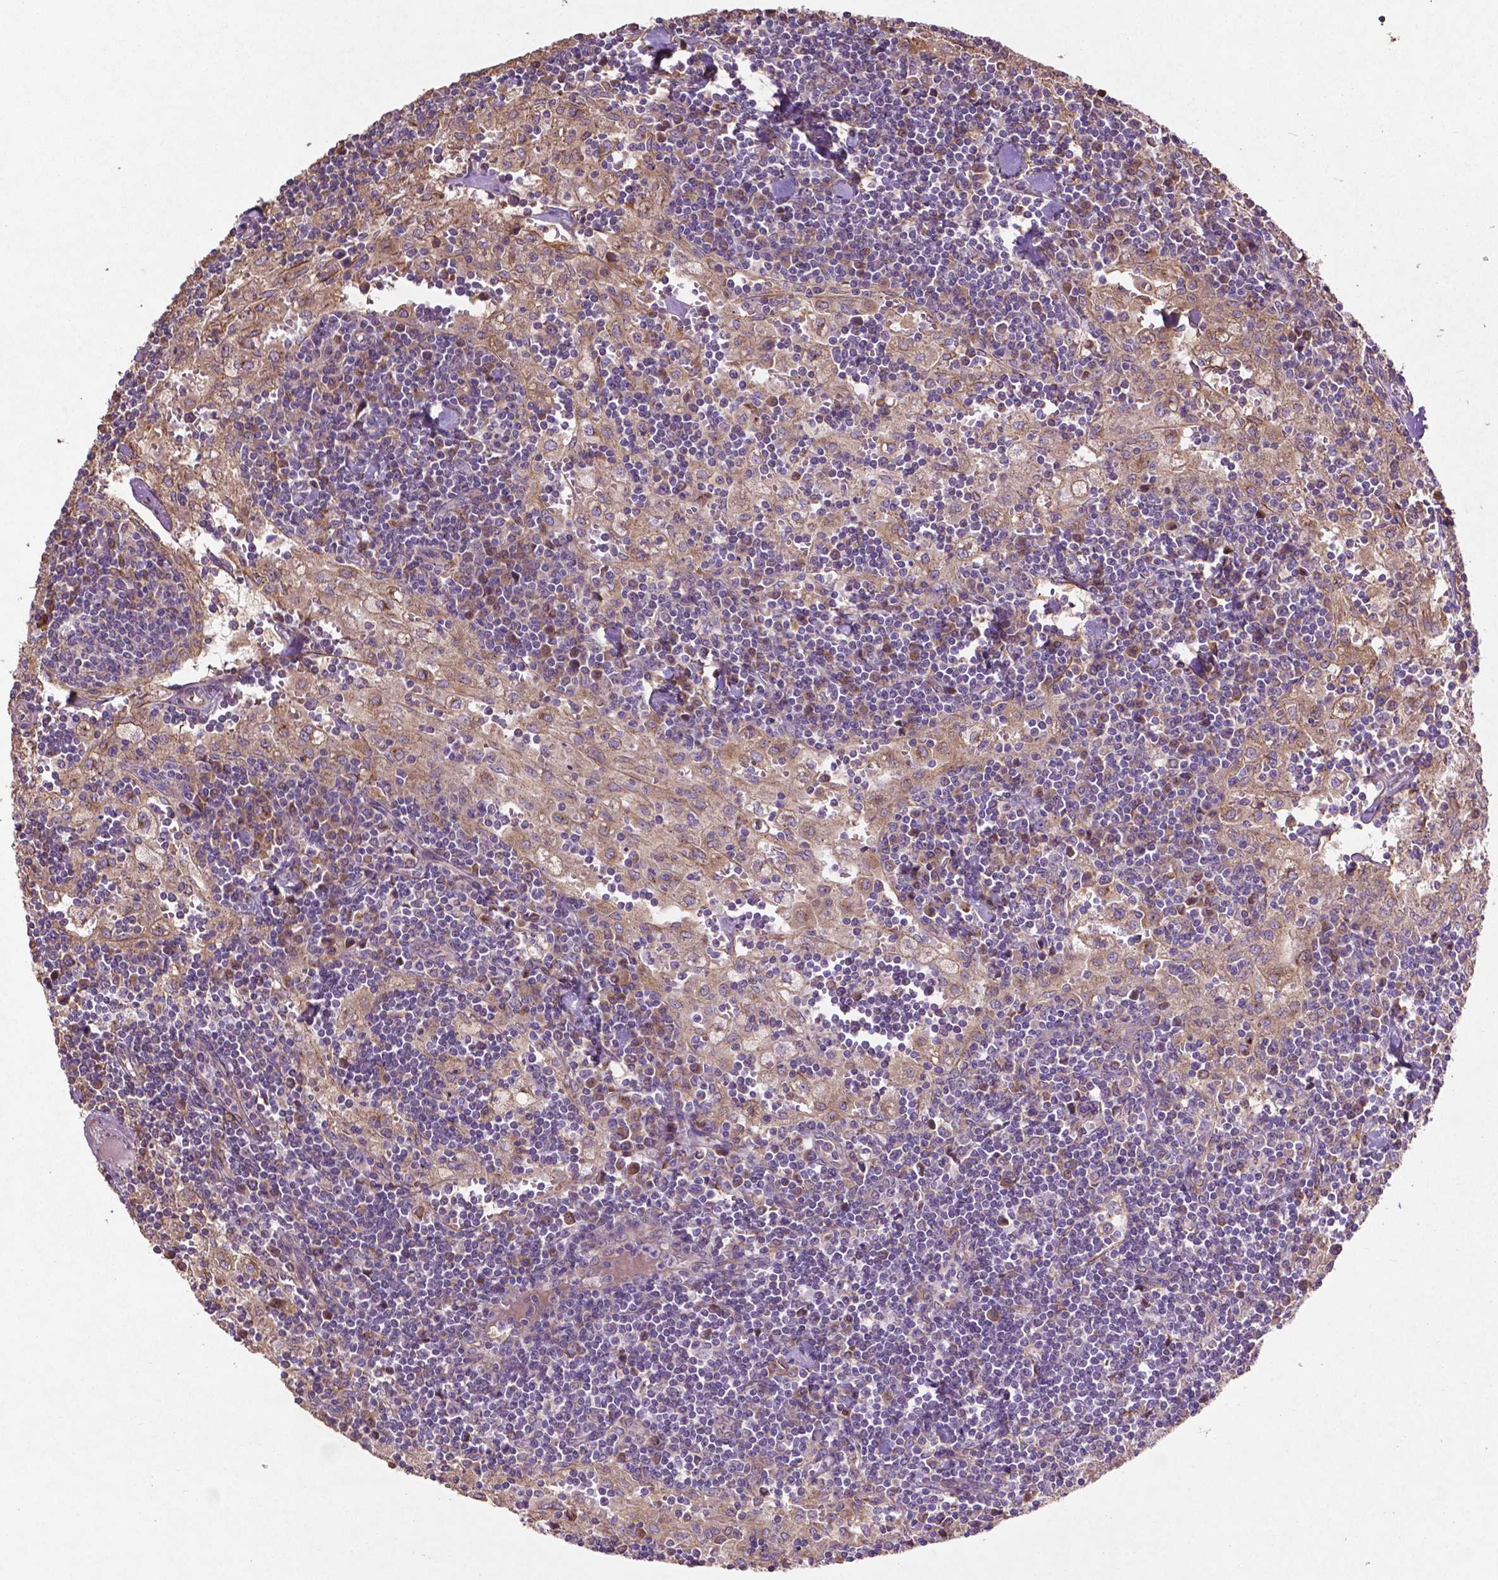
{"staining": {"intensity": "negative", "quantity": "none", "location": "none"}, "tissue": "lymph node", "cell_type": "Germinal center cells", "image_type": "normal", "snomed": [{"axis": "morphology", "description": "Normal tissue, NOS"}, {"axis": "topography", "description": "Lymph node"}], "caption": "Immunohistochemistry (IHC) of unremarkable human lymph node exhibits no staining in germinal center cells.", "gene": "MBTPS1", "patient": {"sex": "male", "age": 55}}